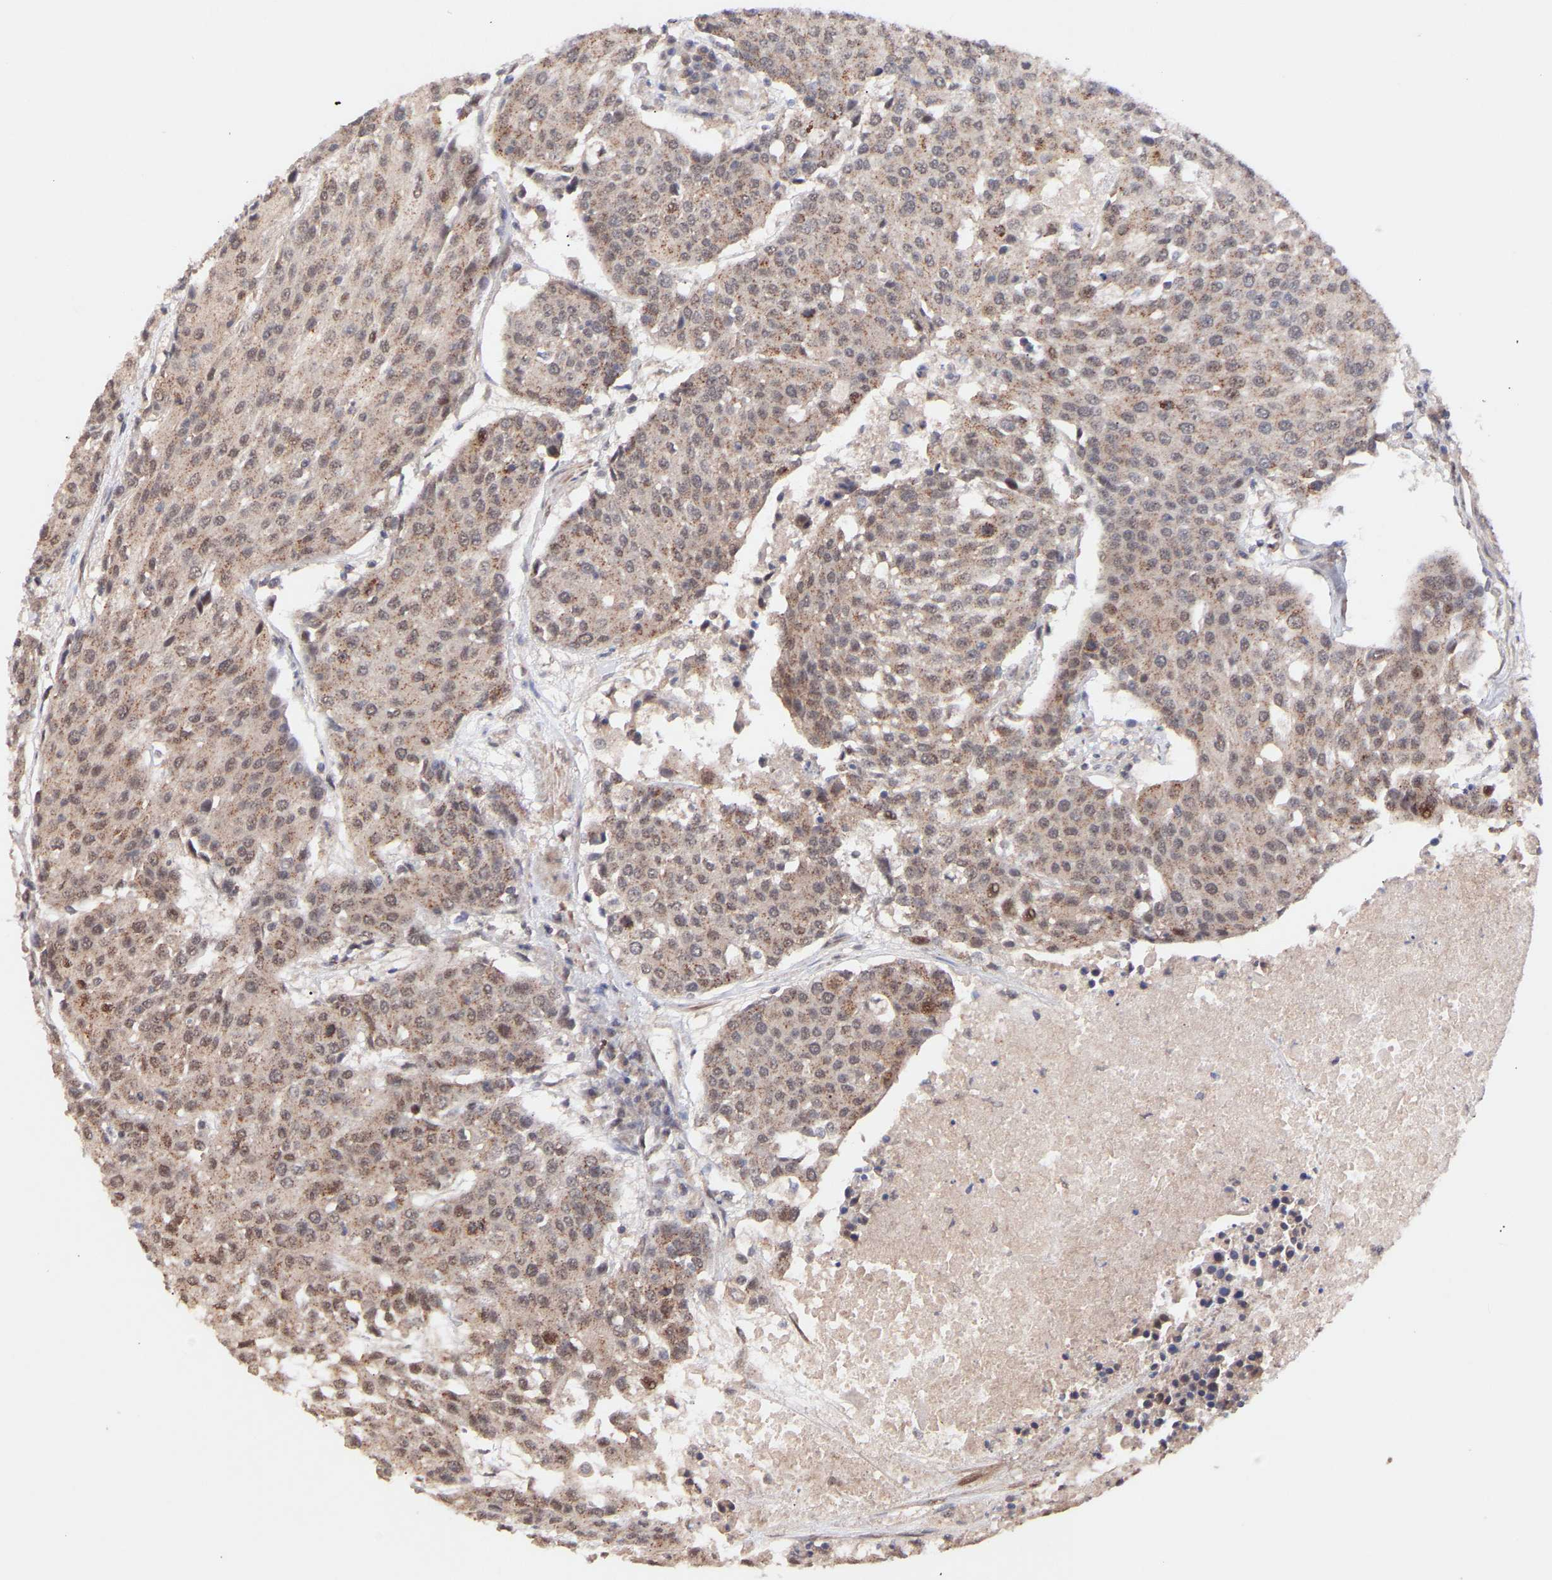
{"staining": {"intensity": "weak", "quantity": ">75%", "location": "cytoplasmic/membranous,nuclear"}, "tissue": "urothelial cancer", "cell_type": "Tumor cells", "image_type": "cancer", "snomed": [{"axis": "morphology", "description": "Urothelial carcinoma, High grade"}, {"axis": "topography", "description": "Urinary bladder"}], "caption": "DAB immunohistochemical staining of urothelial cancer reveals weak cytoplasmic/membranous and nuclear protein staining in about >75% of tumor cells. (brown staining indicates protein expression, while blue staining denotes nuclei).", "gene": "PDLIM5", "patient": {"sex": "female", "age": 85}}